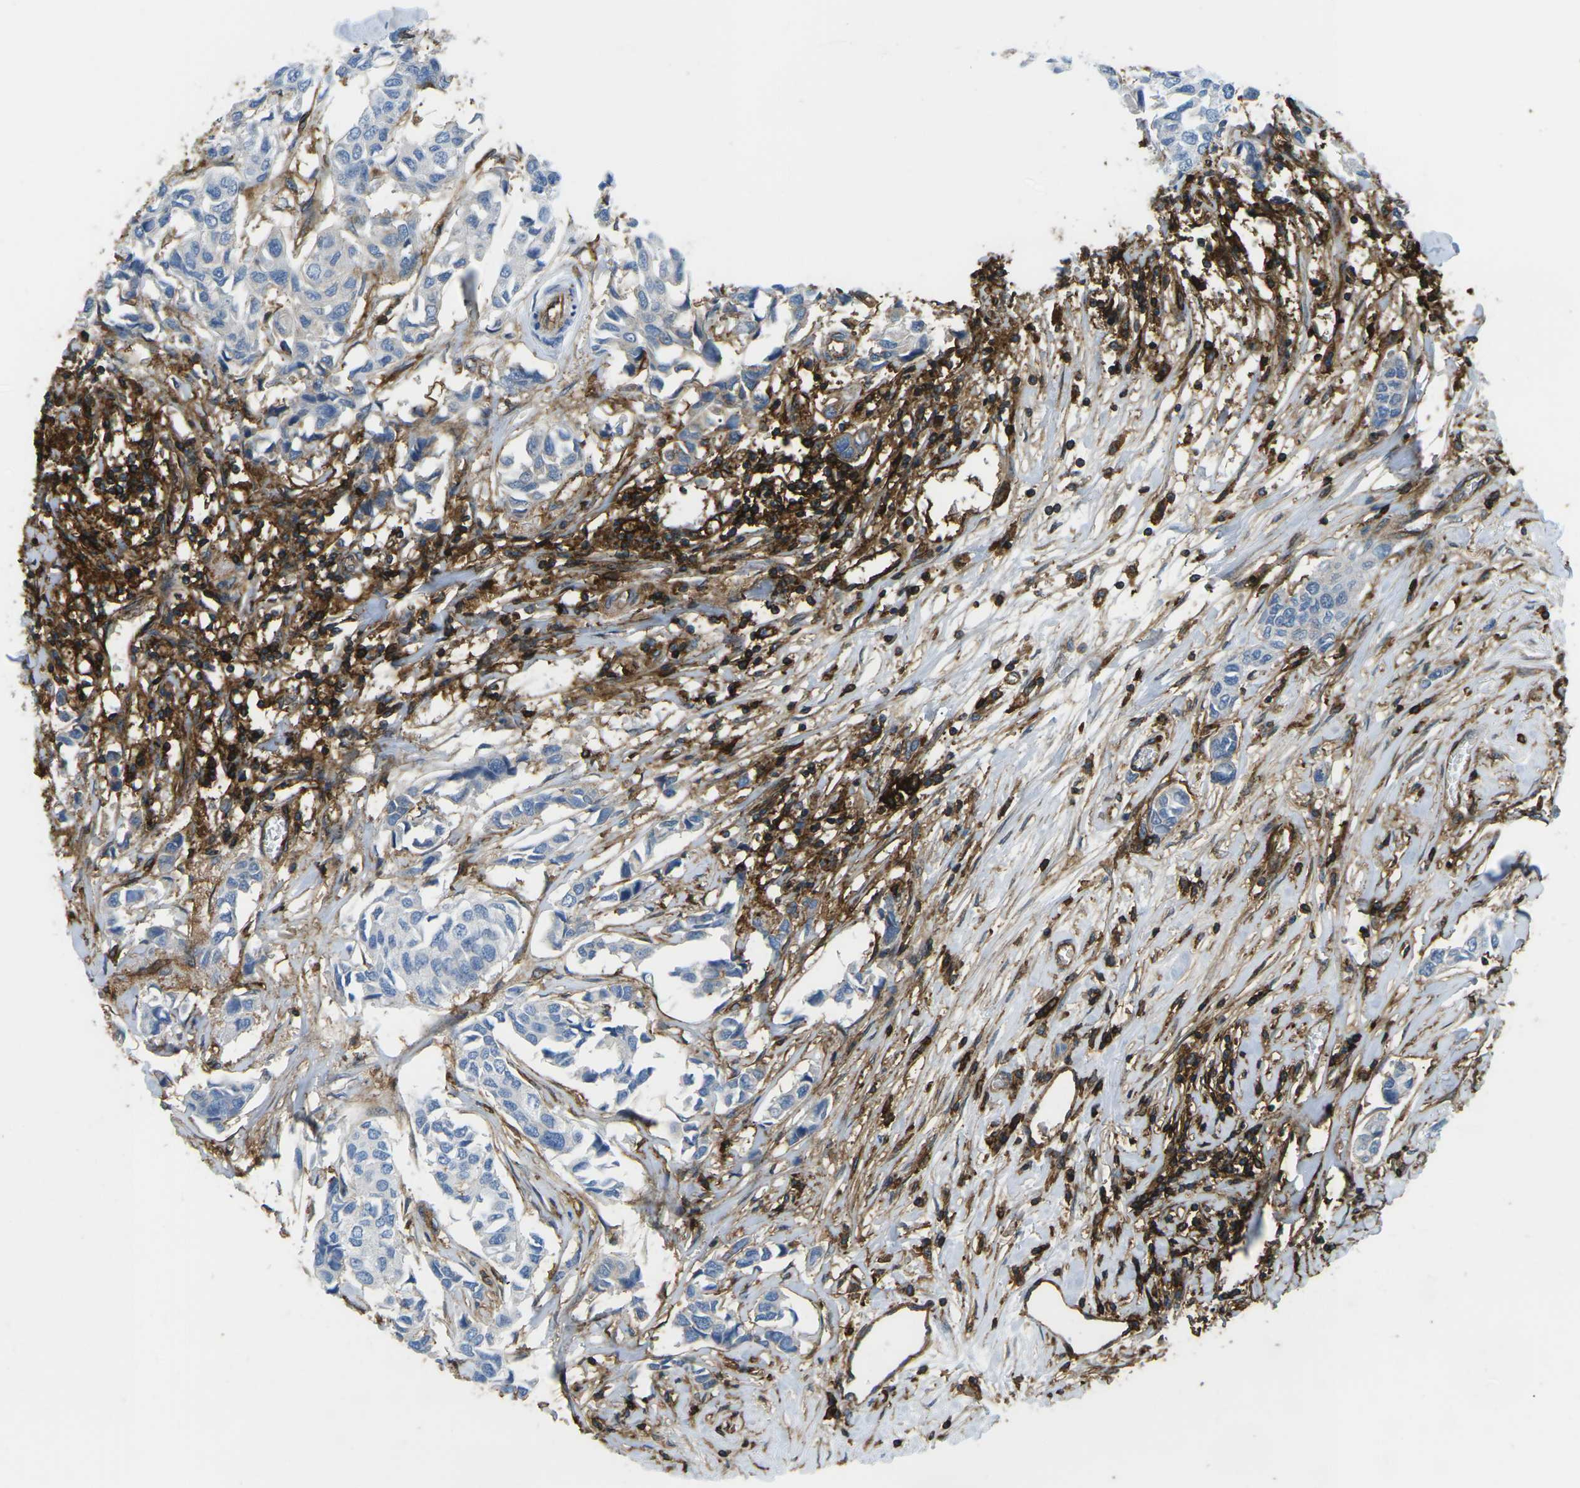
{"staining": {"intensity": "negative", "quantity": "none", "location": "none"}, "tissue": "breast cancer", "cell_type": "Tumor cells", "image_type": "cancer", "snomed": [{"axis": "morphology", "description": "Duct carcinoma"}, {"axis": "topography", "description": "Breast"}], "caption": "This is an immunohistochemistry (IHC) photomicrograph of invasive ductal carcinoma (breast). There is no expression in tumor cells.", "gene": "HLA-B", "patient": {"sex": "female", "age": 80}}